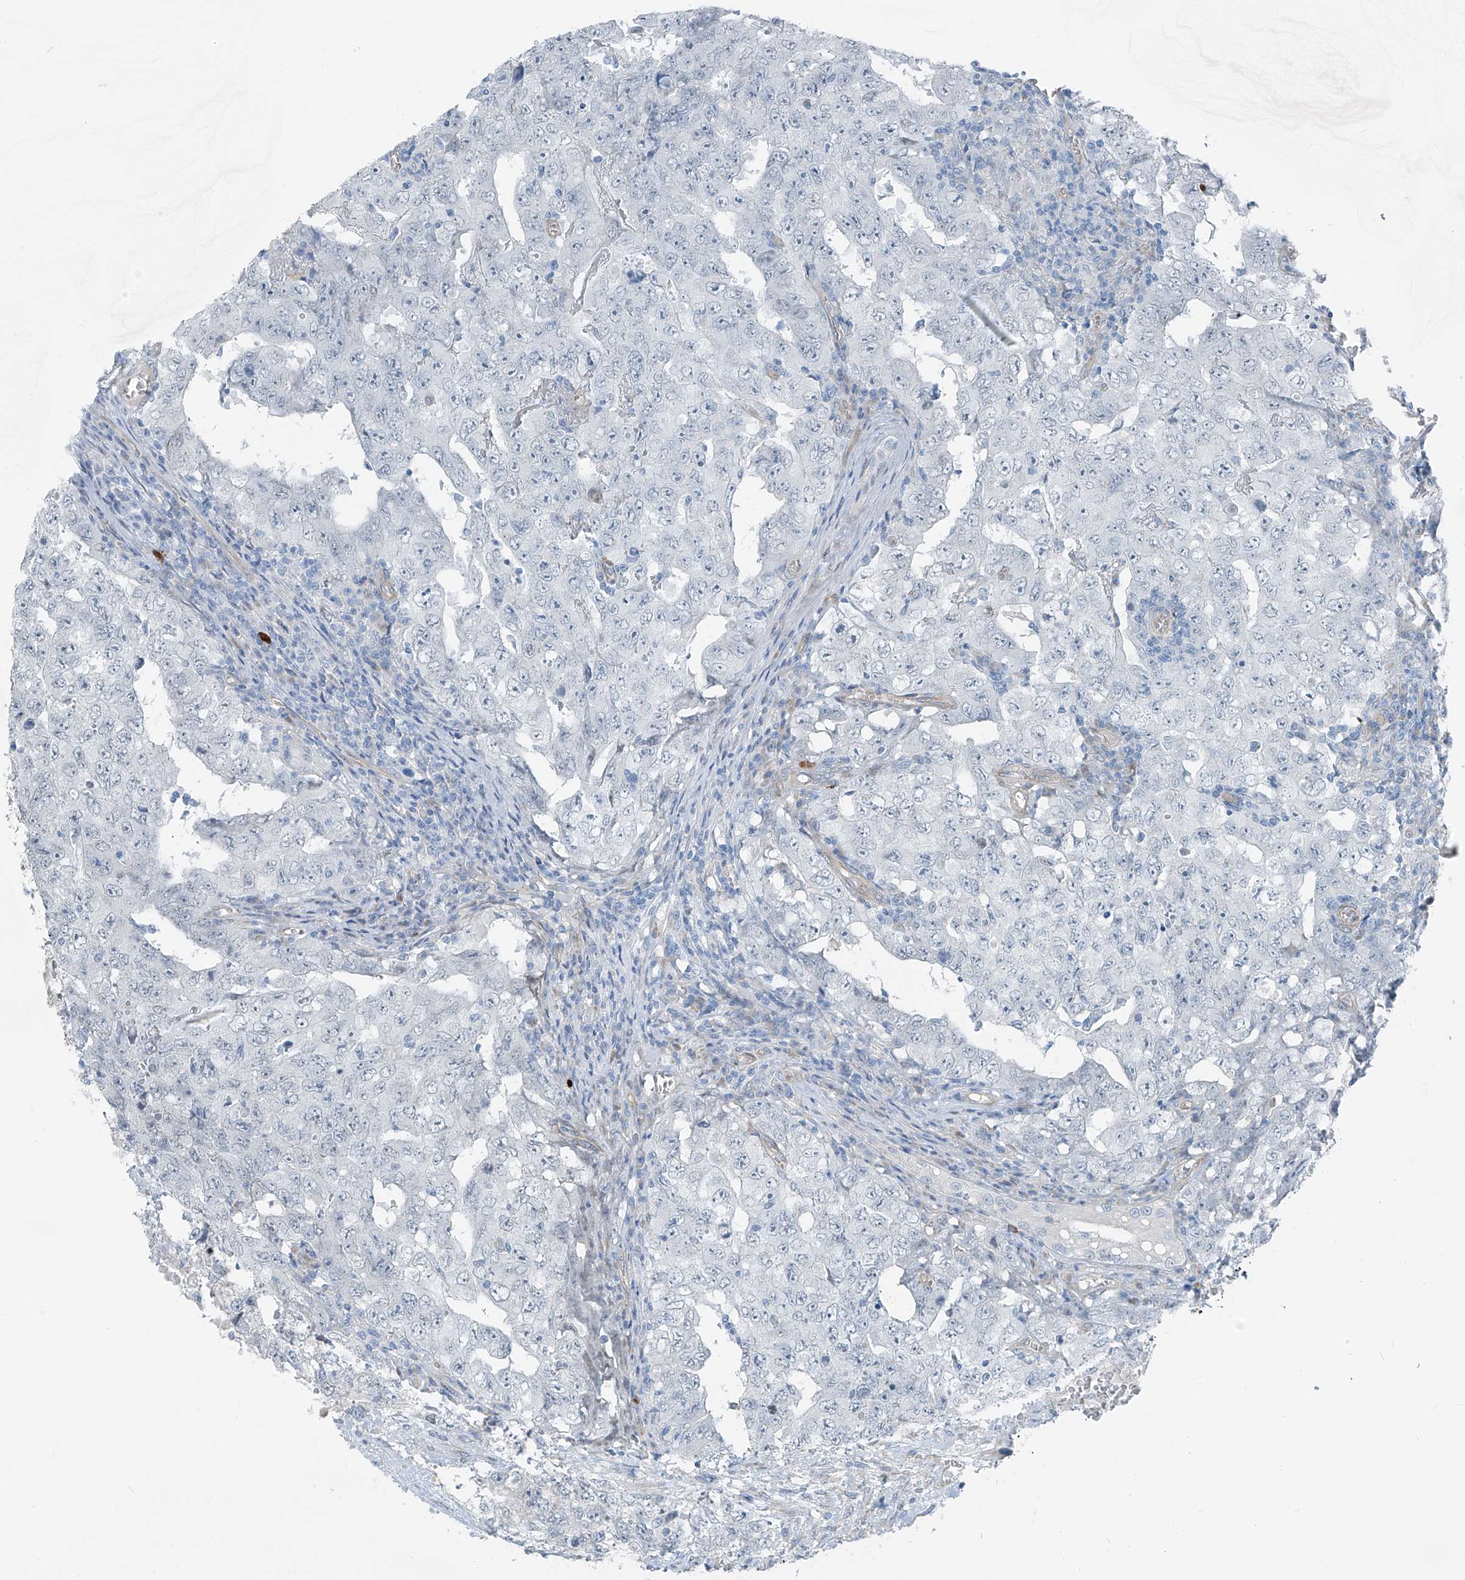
{"staining": {"intensity": "negative", "quantity": "none", "location": "none"}, "tissue": "testis cancer", "cell_type": "Tumor cells", "image_type": "cancer", "snomed": [{"axis": "morphology", "description": "Carcinoma, Embryonal, NOS"}, {"axis": "topography", "description": "Testis"}], "caption": "IHC histopathology image of testis cancer (embryonal carcinoma) stained for a protein (brown), which reveals no positivity in tumor cells. (DAB IHC, high magnification).", "gene": "TNS2", "patient": {"sex": "male", "age": 26}}